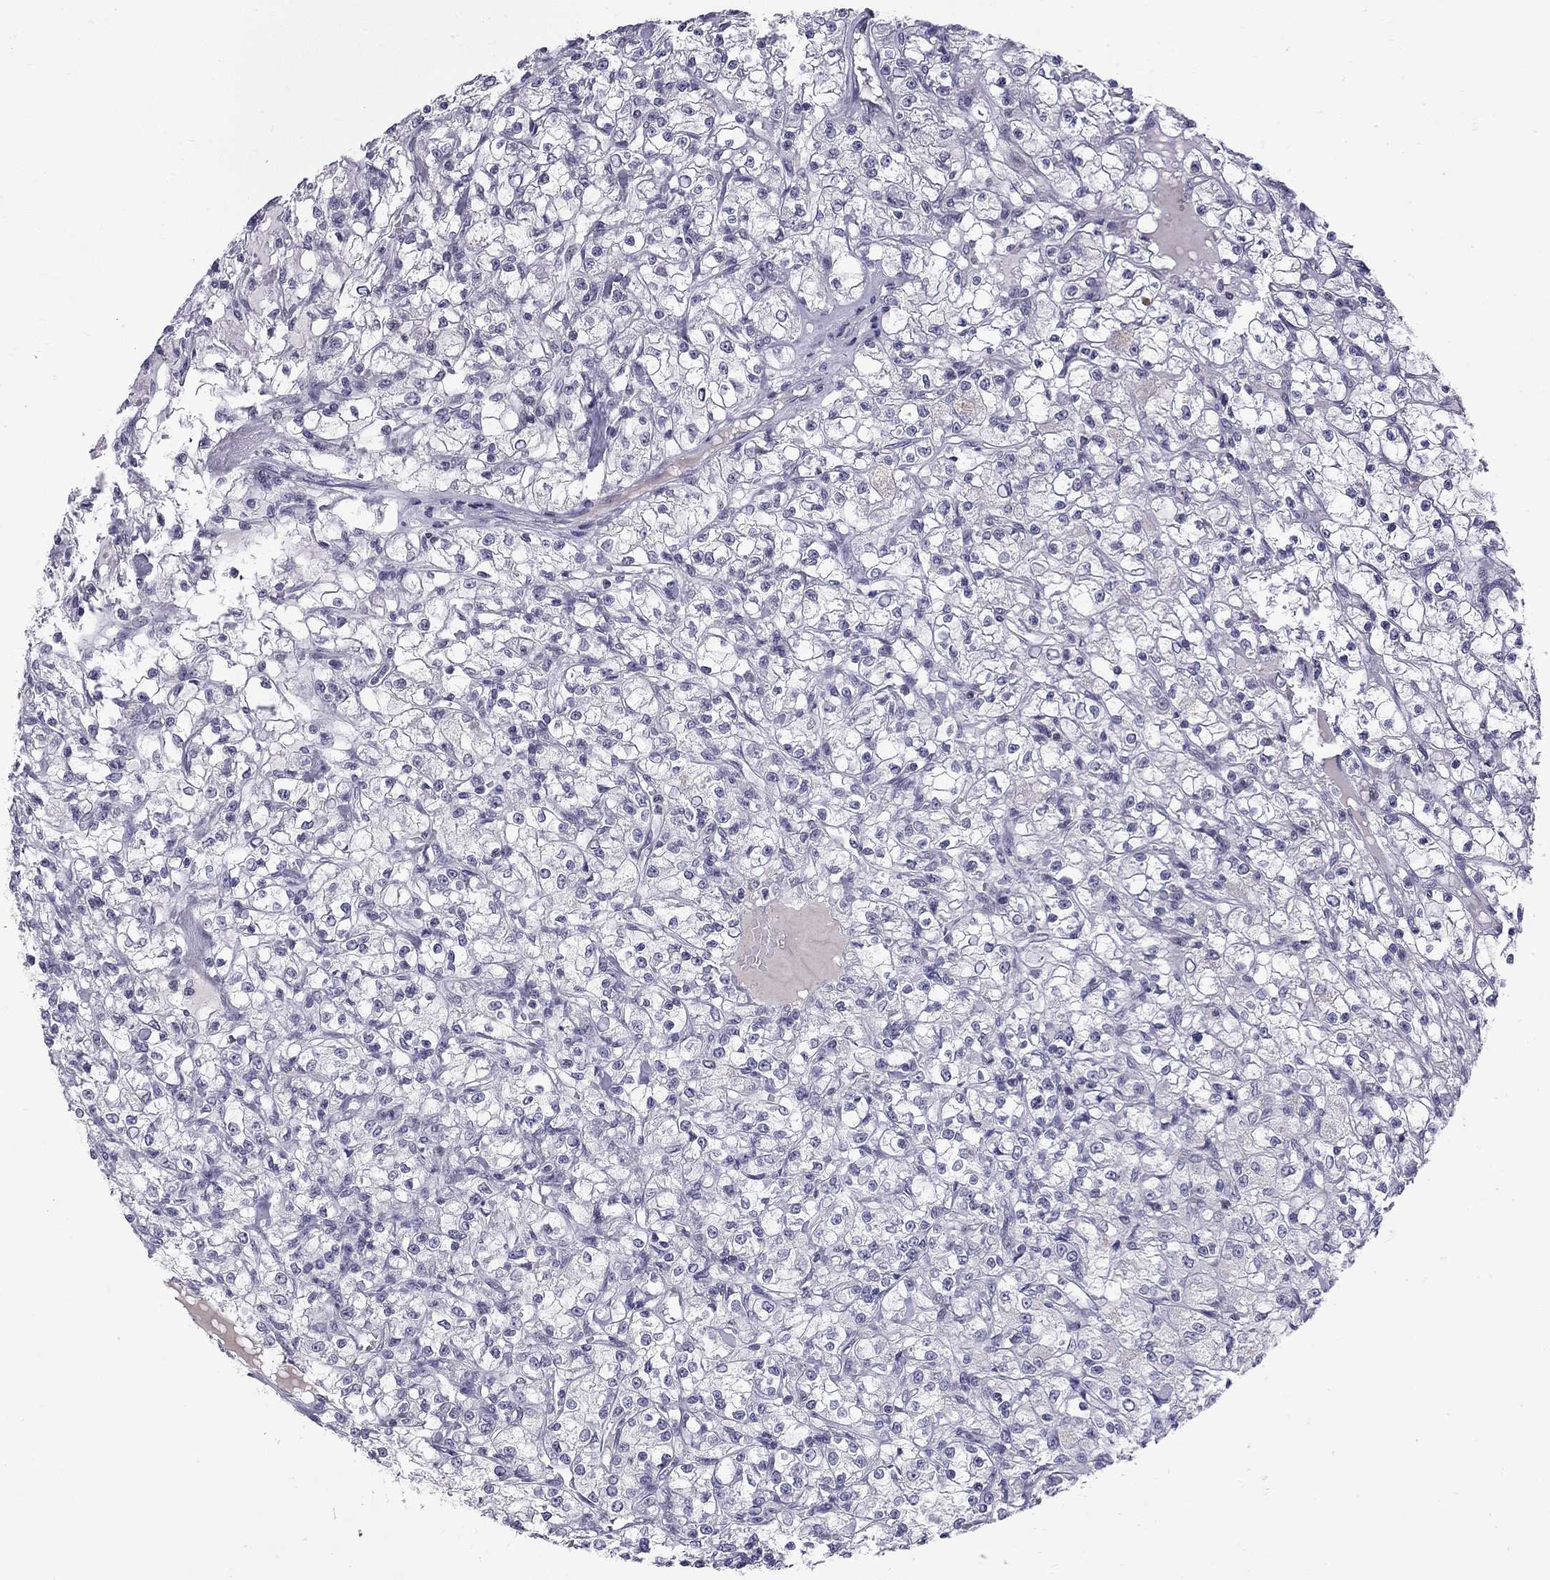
{"staining": {"intensity": "negative", "quantity": "none", "location": "none"}, "tissue": "renal cancer", "cell_type": "Tumor cells", "image_type": "cancer", "snomed": [{"axis": "morphology", "description": "Adenocarcinoma, NOS"}, {"axis": "topography", "description": "Kidney"}], "caption": "Human renal cancer stained for a protein using immunohistochemistry (IHC) shows no positivity in tumor cells.", "gene": "RTL9", "patient": {"sex": "female", "age": 59}}